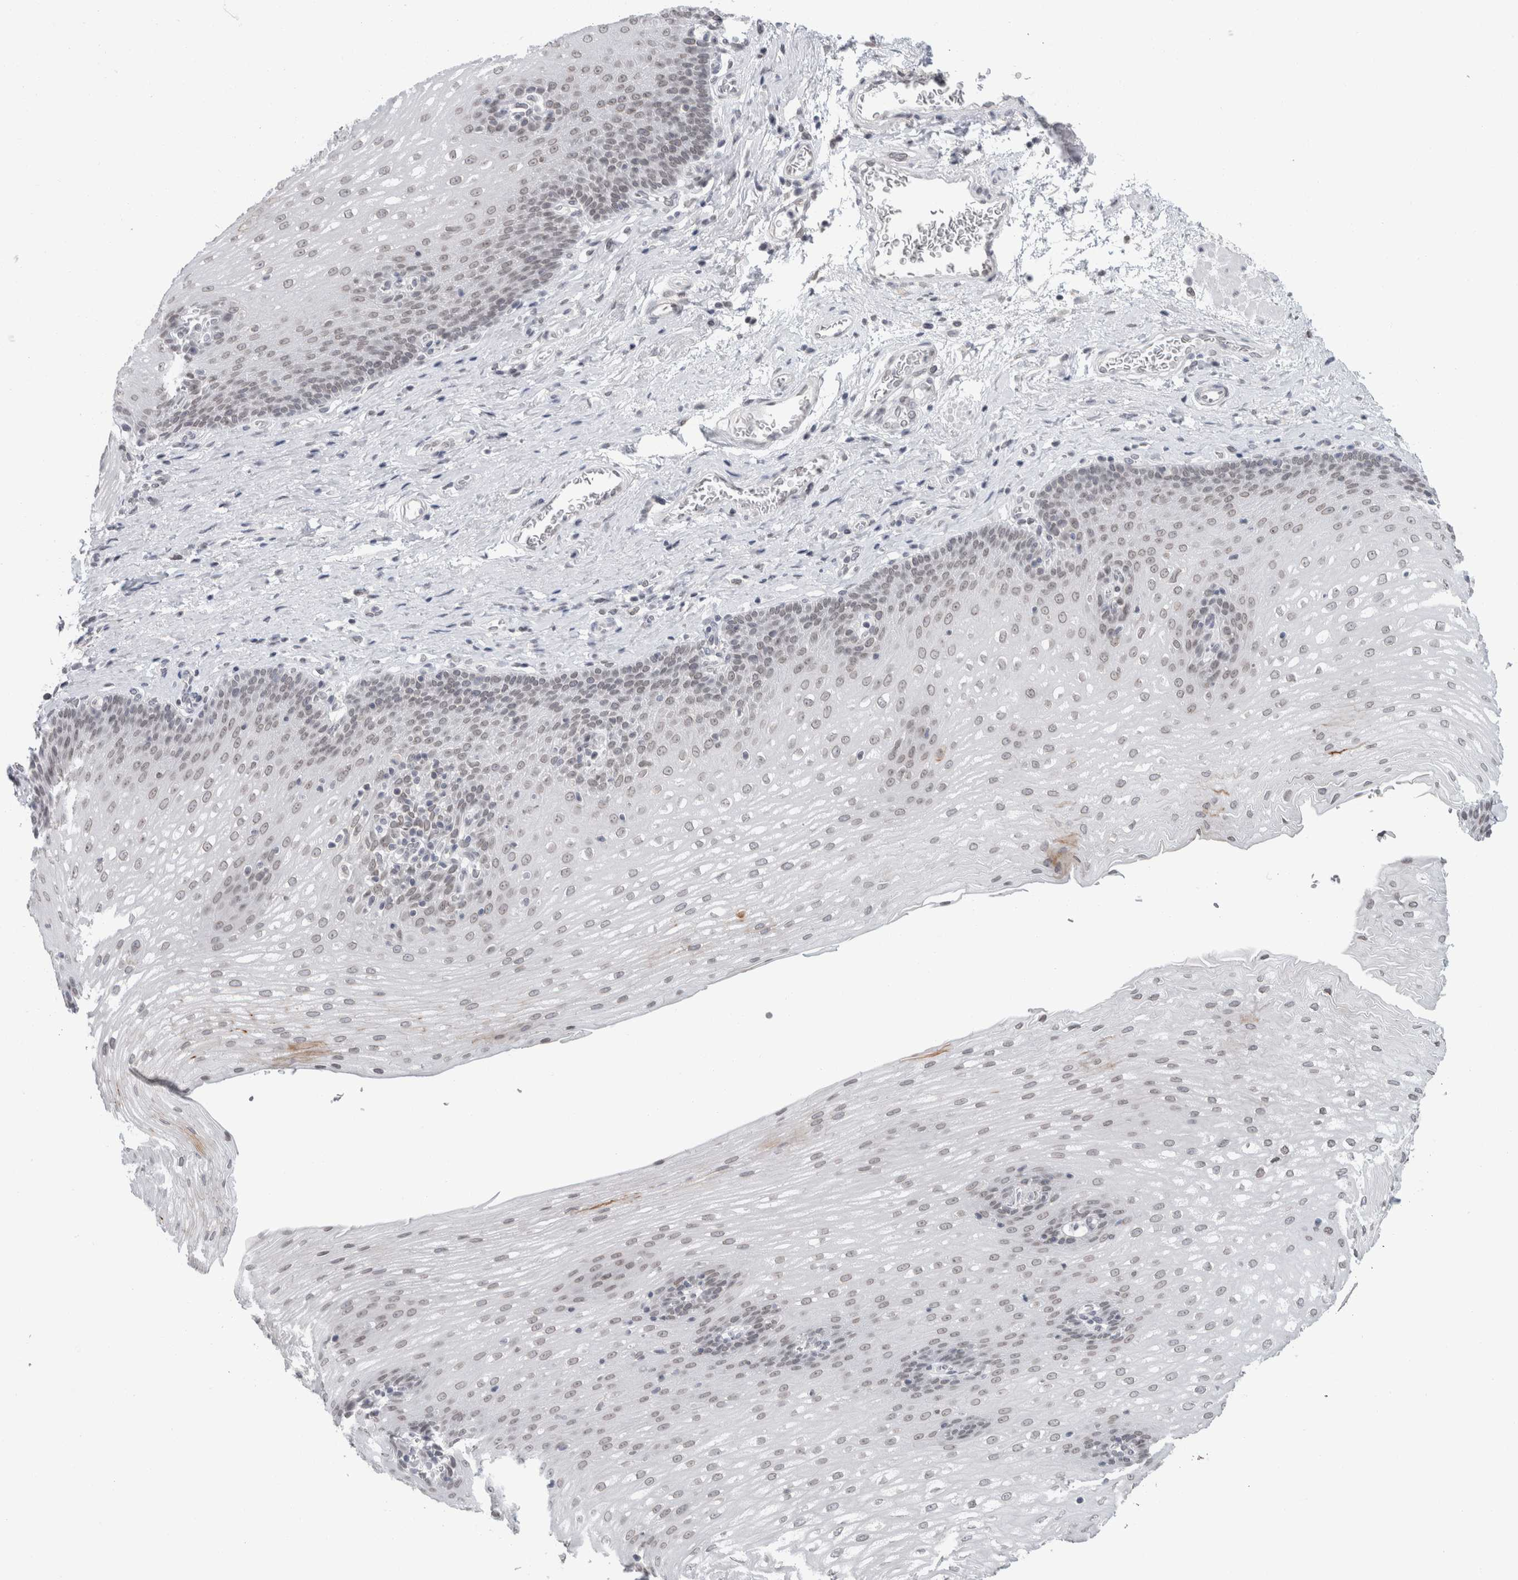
{"staining": {"intensity": "weak", "quantity": "25%-75%", "location": "cytoplasmic/membranous,nuclear"}, "tissue": "esophagus", "cell_type": "Squamous epithelial cells", "image_type": "normal", "snomed": [{"axis": "morphology", "description": "Normal tissue, NOS"}, {"axis": "topography", "description": "Esophagus"}], "caption": "IHC image of benign esophagus stained for a protein (brown), which displays low levels of weak cytoplasmic/membranous,nuclear expression in about 25%-75% of squamous epithelial cells.", "gene": "ZNF770", "patient": {"sex": "male", "age": 48}}